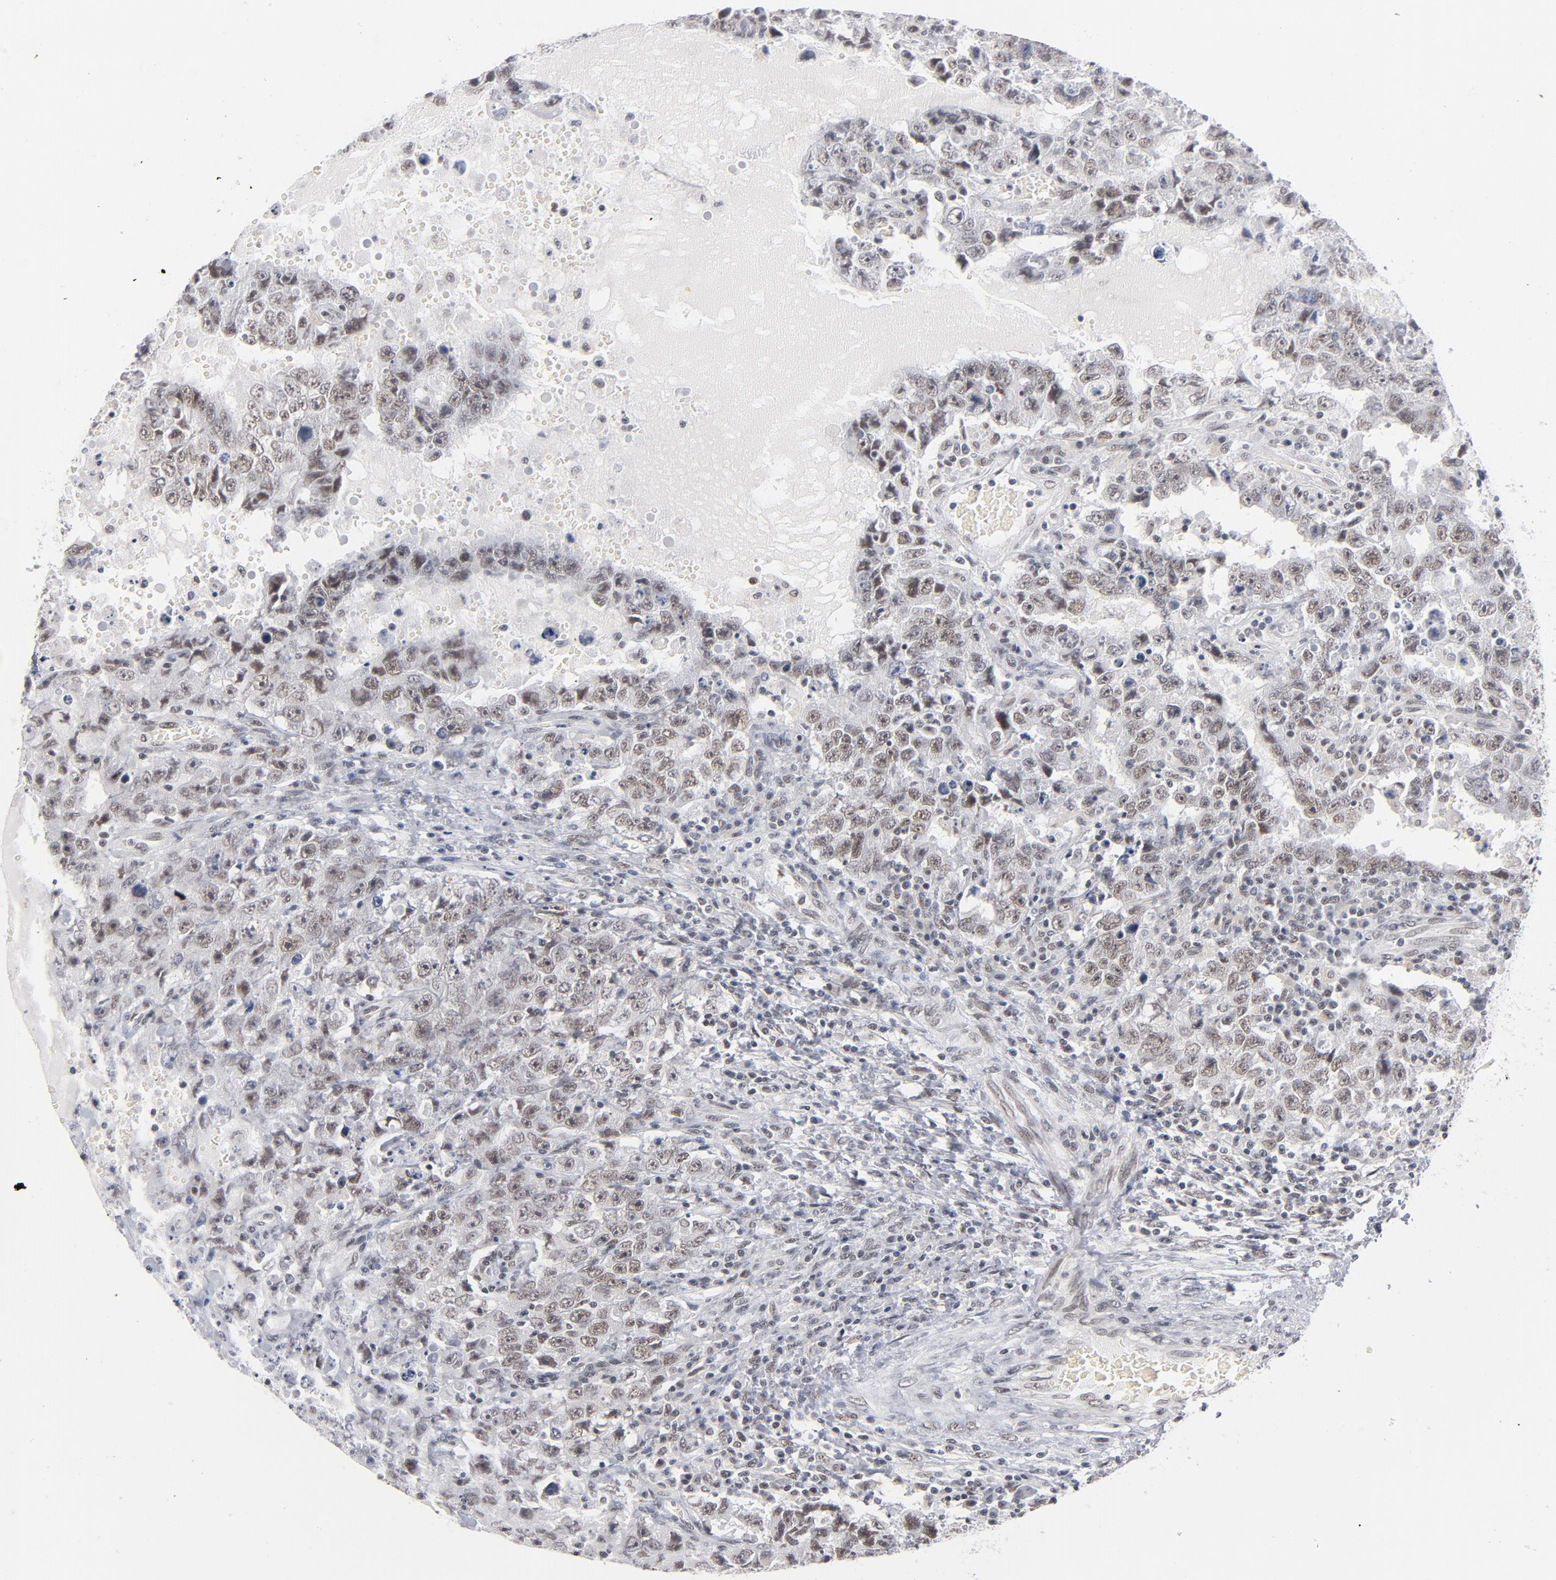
{"staining": {"intensity": "moderate", "quantity": ">75%", "location": "nuclear"}, "tissue": "testis cancer", "cell_type": "Tumor cells", "image_type": "cancer", "snomed": [{"axis": "morphology", "description": "Carcinoma, Embryonal, NOS"}, {"axis": "topography", "description": "Testis"}], "caption": "Protein expression analysis of human testis cancer (embryonal carcinoma) reveals moderate nuclear expression in about >75% of tumor cells.", "gene": "BAP1", "patient": {"sex": "male", "age": 26}}